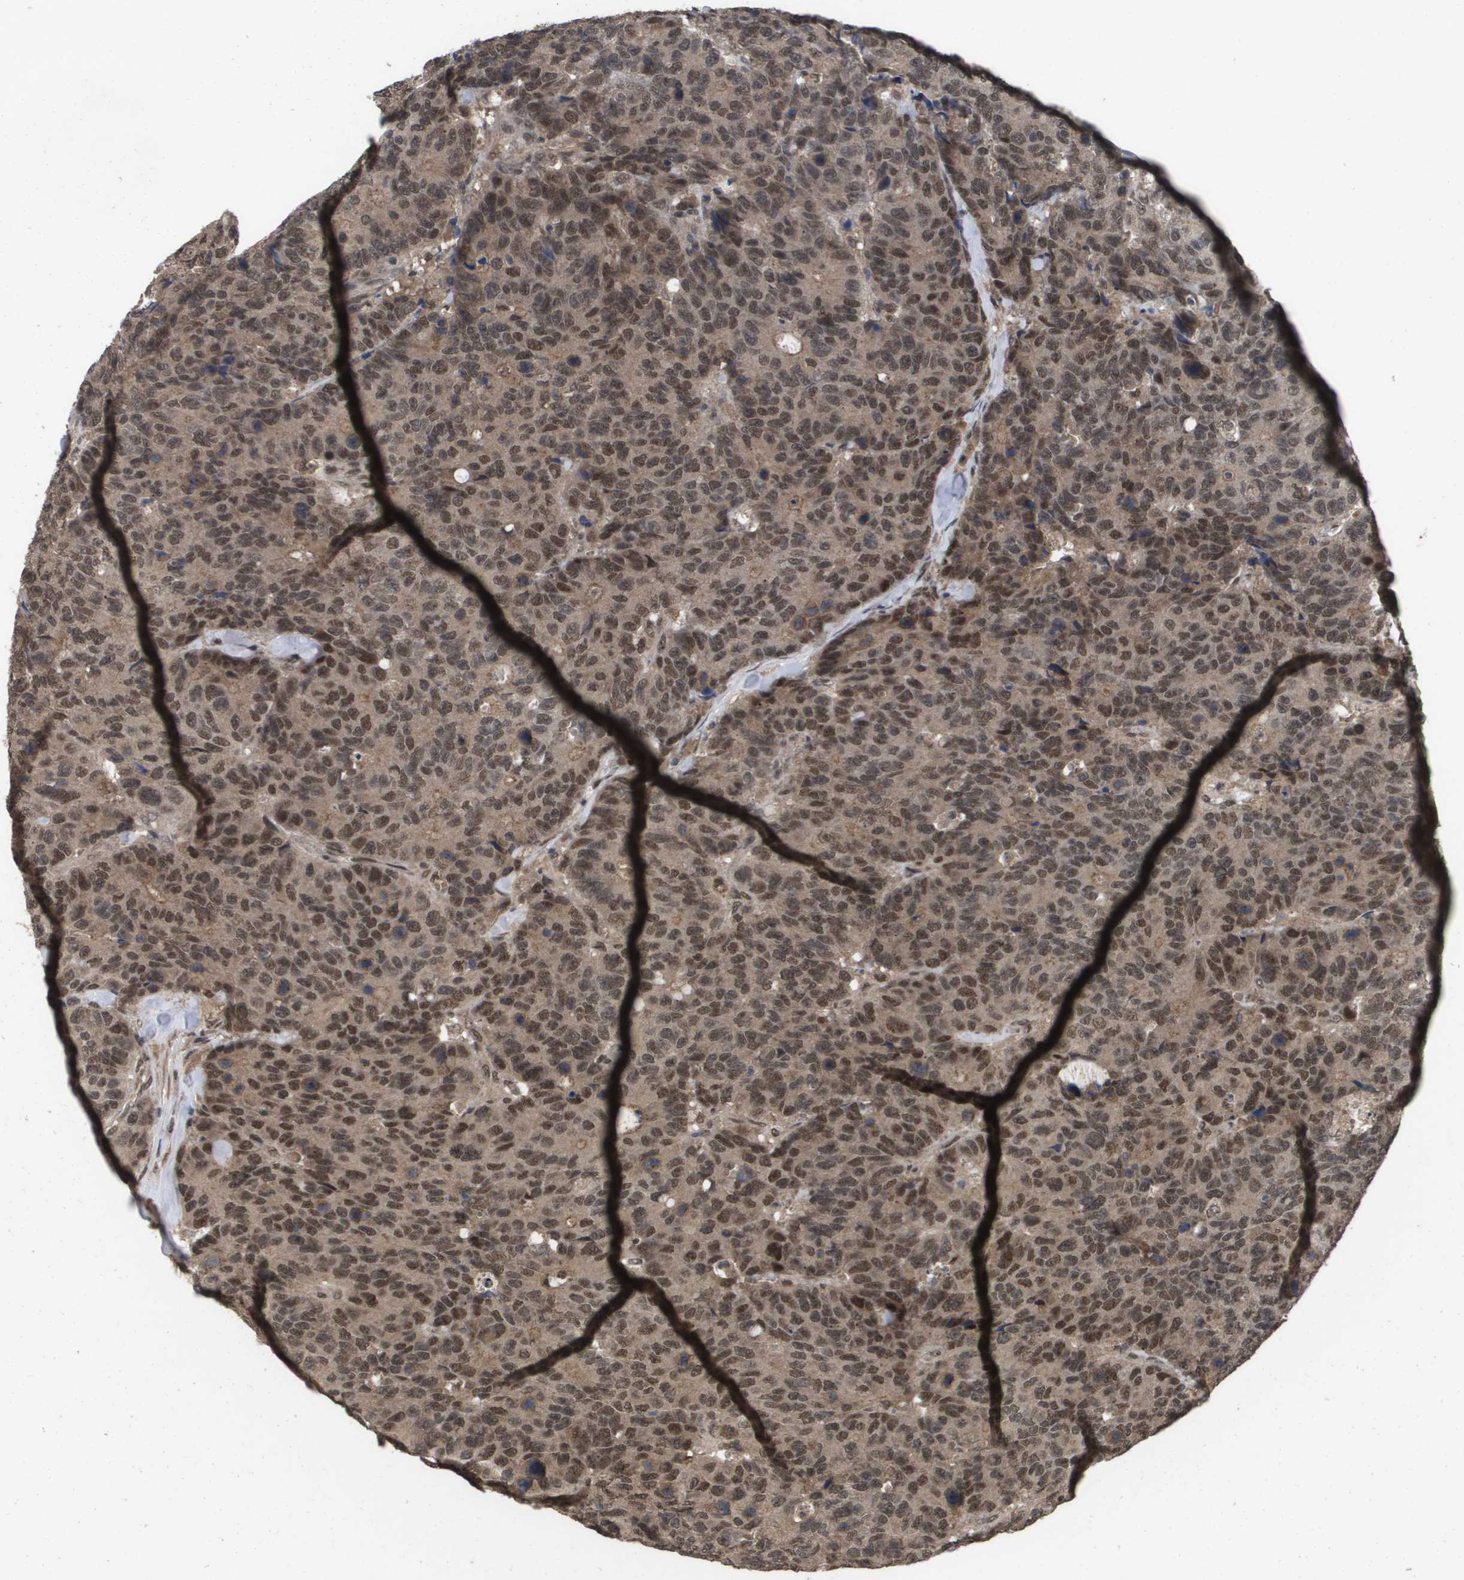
{"staining": {"intensity": "moderate", "quantity": ">75%", "location": "cytoplasmic/membranous,nuclear"}, "tissue": "colorectal cancer", "cell_type": "Tumor cells", "image_type": "cancer", "snomed": [{"axis": "morphology", "description": "Adenocarcinoma, NOS"}, {"axis": "topography", "description": "Colon"}], "caption": "Brown immunohistochemical staining in colorectal adenocarcinoma displays moderate cytoplasmic/membranous and nuclear positivity in approximately >75% of tumor cells.", "gene": "AMBRA1", "patient": {"sex": "female", "age": 86}}